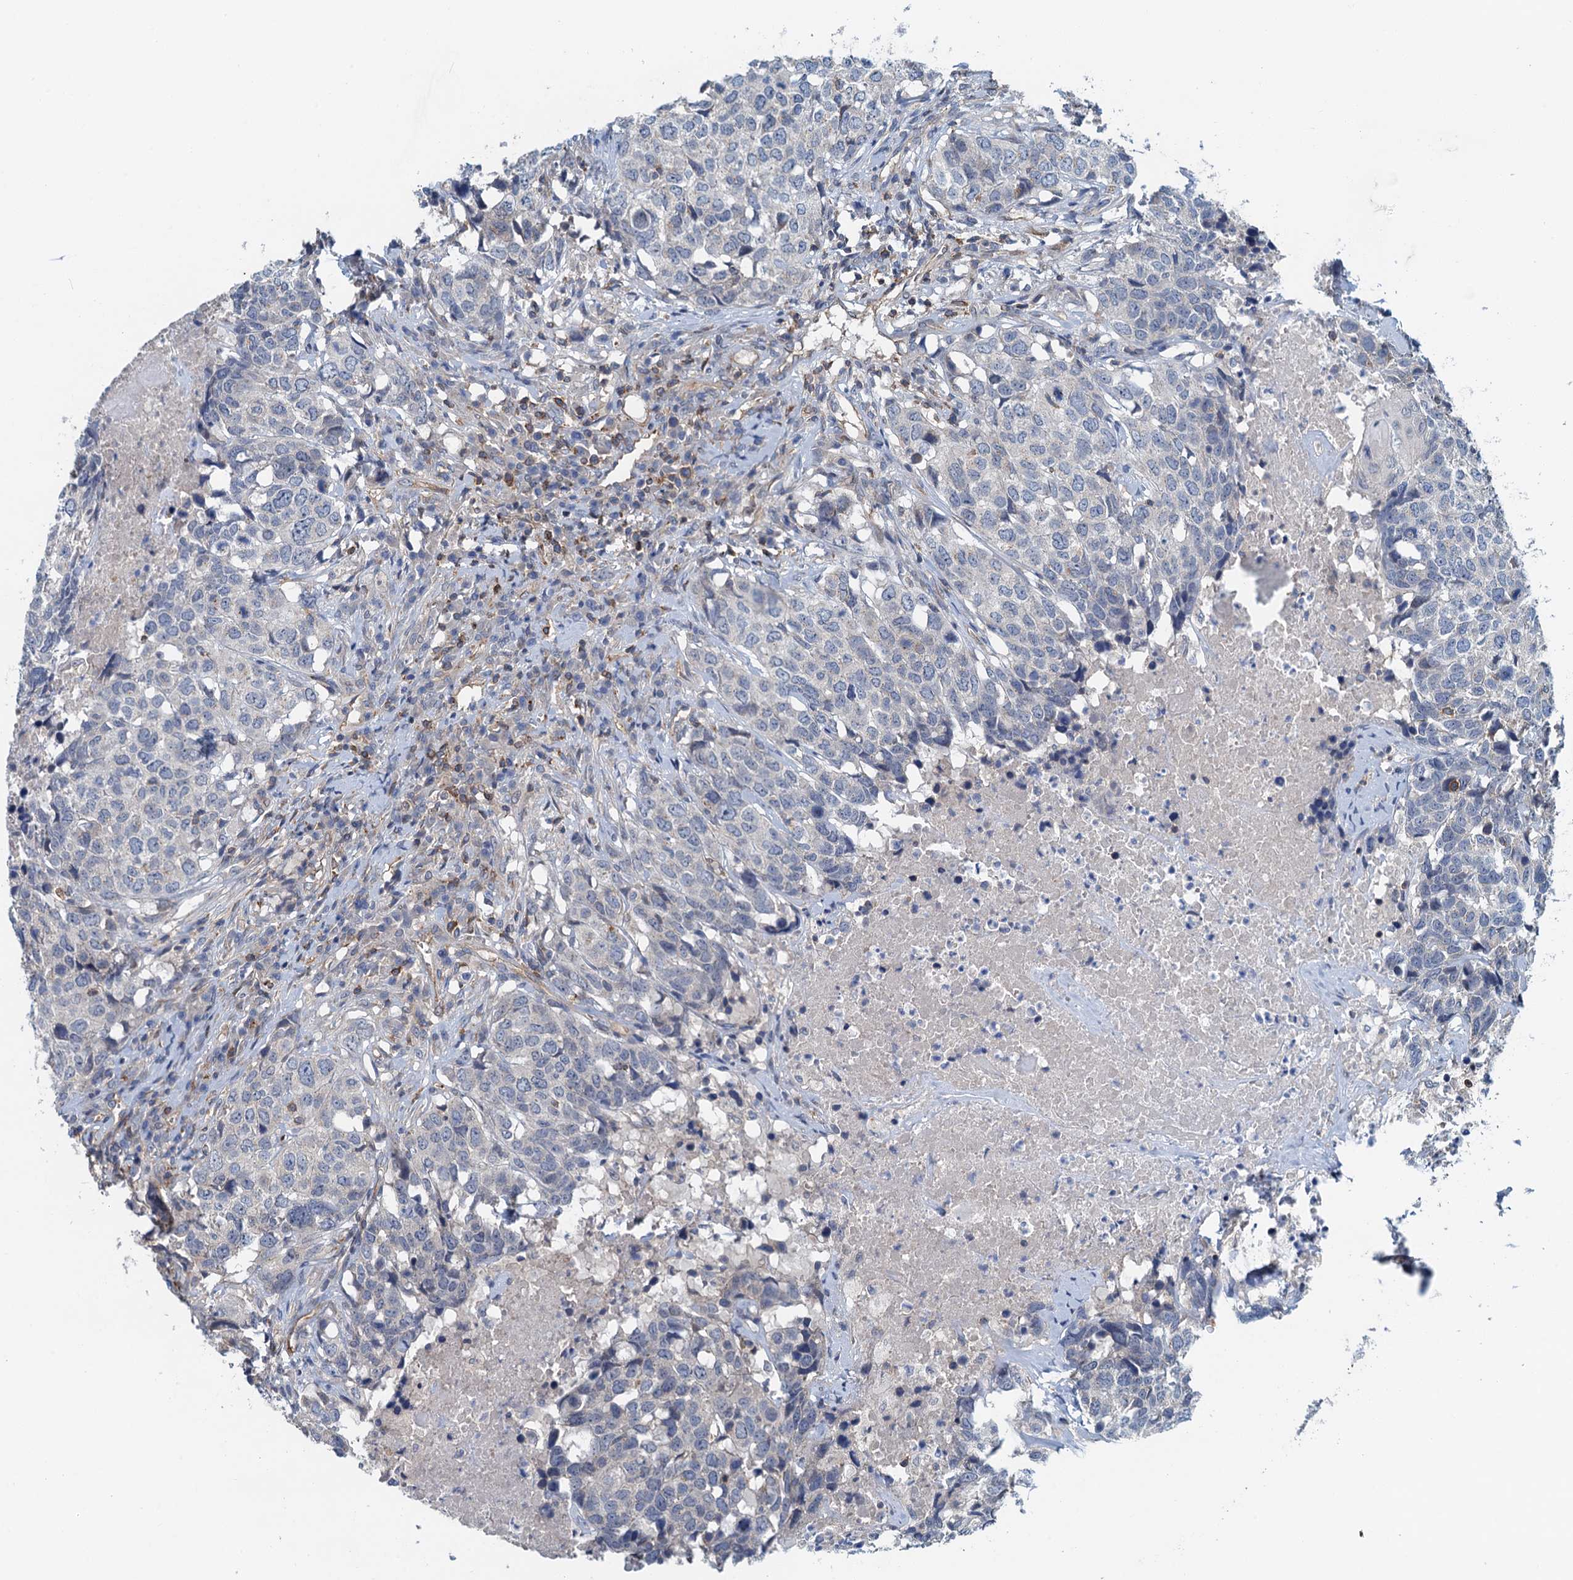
{"staining": {"intensity": "negative", "quantity": "none", "location": "none"}, "tissue": "head and neck cancer", "cell_type": "Tumor cells", "image_type": "cancer", "snomed": [{"axis": "morphology", "description": "Squamous cell carcinoma, NOS"}, {"axis": "topography", "description": "Head-Neck"}], "caption": "A high-resolution micrograph shows immunohistochemistry (IHC) staining of head and neck cancer, which displays no significant positivity in tumor cells.", "gene": "ROGDI", "patient": {"sex": "male", "age": 66}}